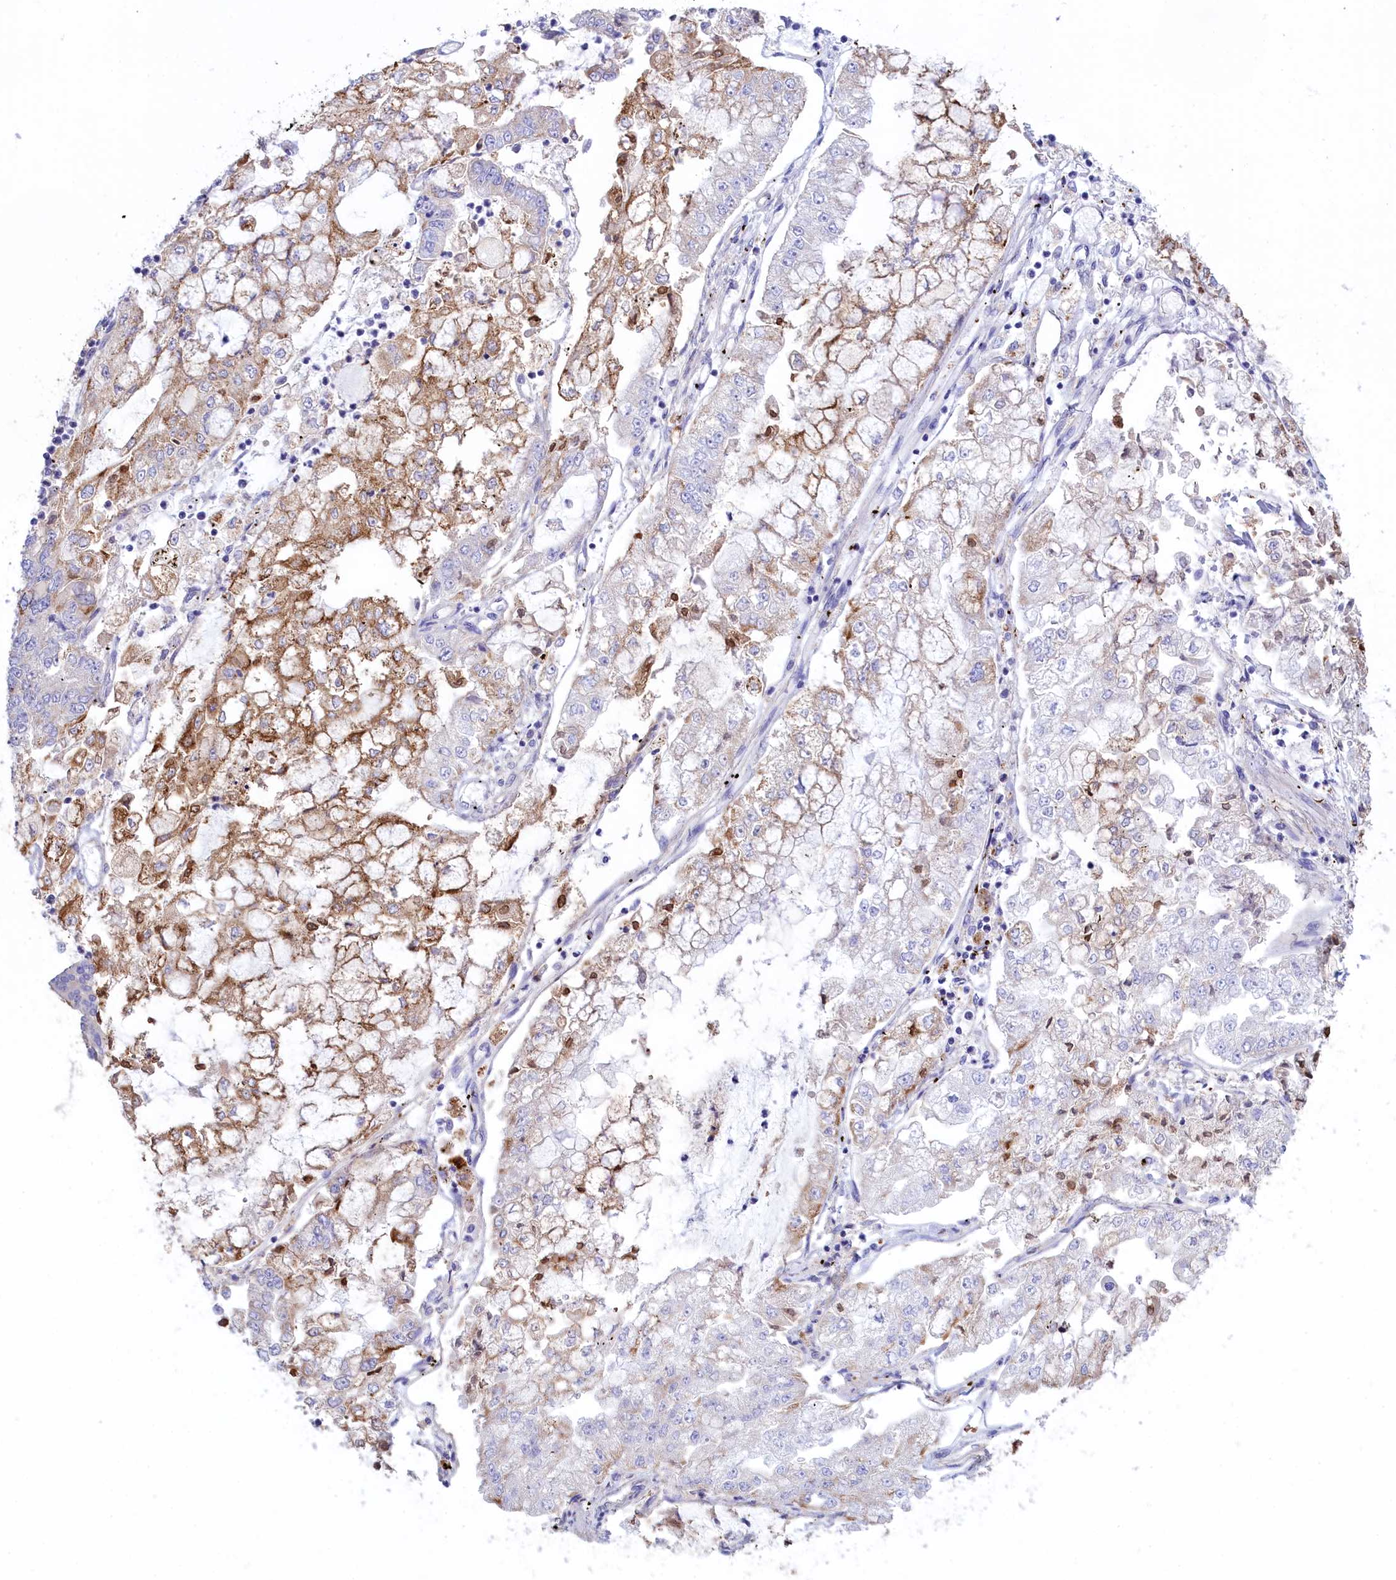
{"staining": {"intensity": "moderate", "quantity": "<25%", "location": "cytoplasmic/membranous"}, "tissue": "stomach cancer", "cell_type": "Tumor cells", "image_type": "cancer", "snomed": [{"axis": "morphology", "description": "Adenocarcinoma, NOS"}, {"axis": "topography", "description": "Stomach"}], "caption": "Stomach adenocarcinoma tissue demonstrates moderate cytoplasmic/membranous positivity in about <25% of tumor cells, visualized by immunohistochemistry.", "gene": "WDR6", "patient": {"sex": "male", "age": 76}}